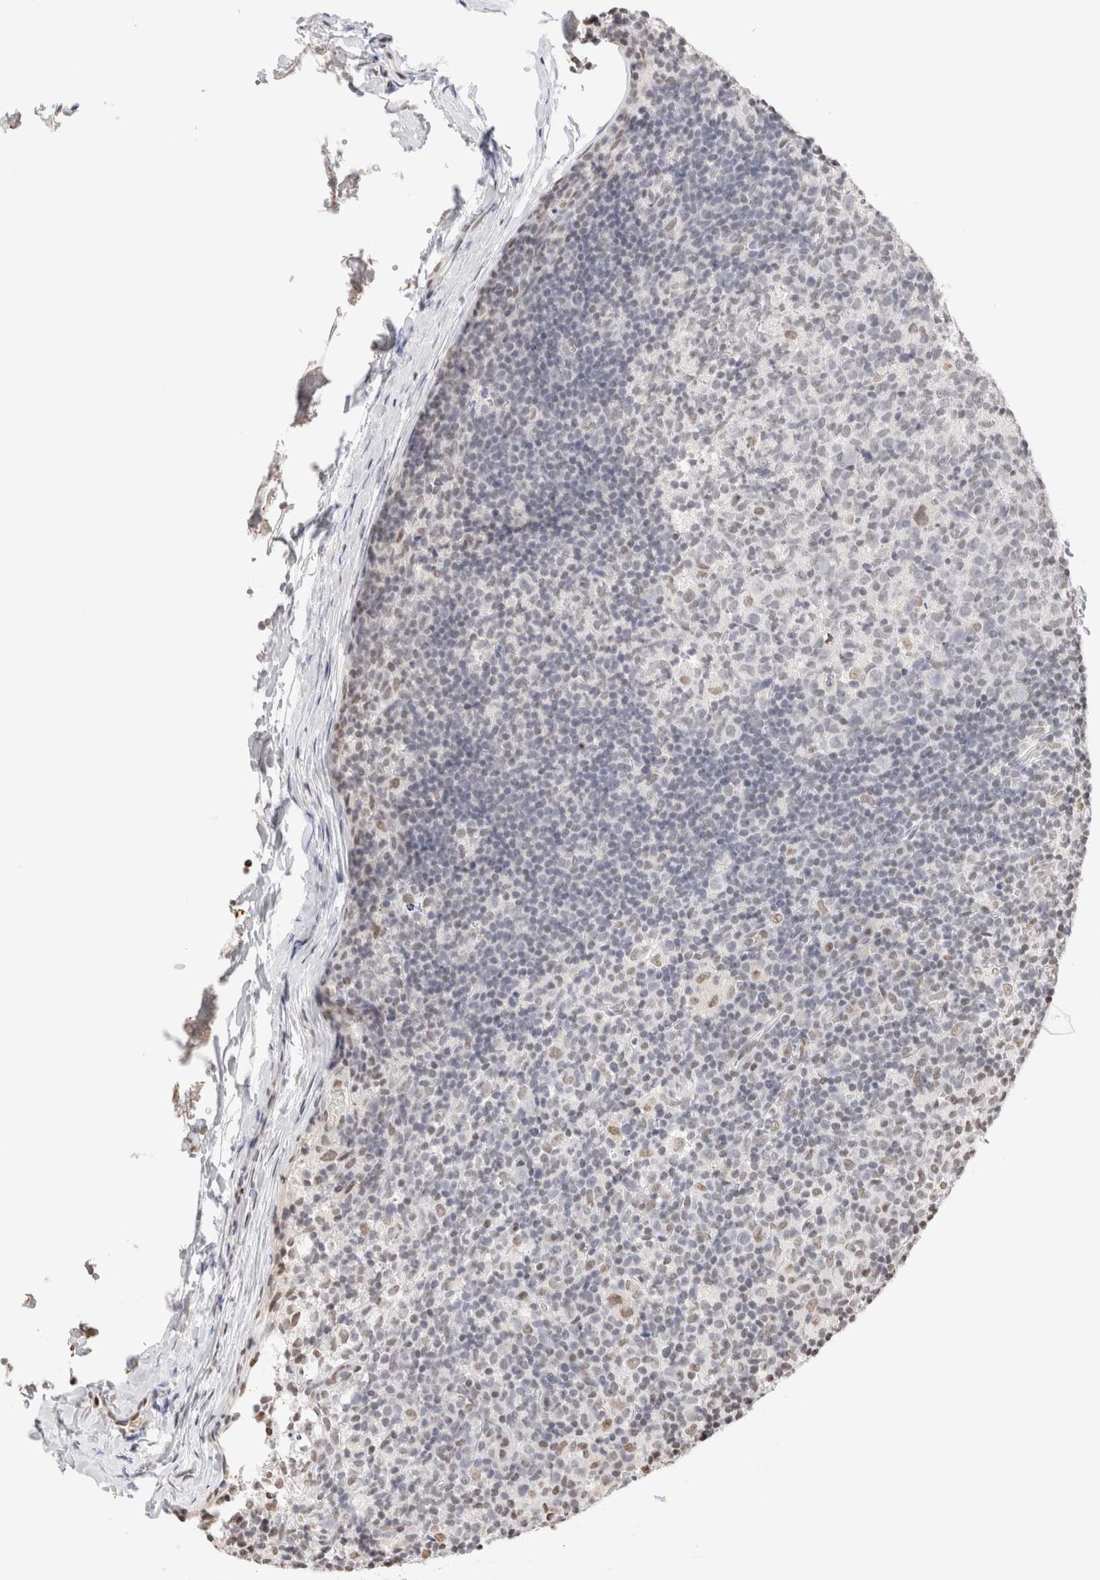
{"staining": {"intensity": "negative", "quantity": "none", "location": "none"}, "tissue": "lymph node", "cell_type": "Germinal center cells", "image_type": "normal", "snomed": [{"axis": "morphology", "description": "Normal tissue, NOS"}, {"axis": "morphology", "description": "Inflammation, NOS"}, {"axis": "topography", "description": "Lymph node"}], "caption": "Protein analysis of benign lymph node displays no significant staining in germinal center cells. (DAB immunohistochemistry with hematoxylin counter stain).", "gene": "SUPT3H", "patient": {"sex": "male", "age": 55}}